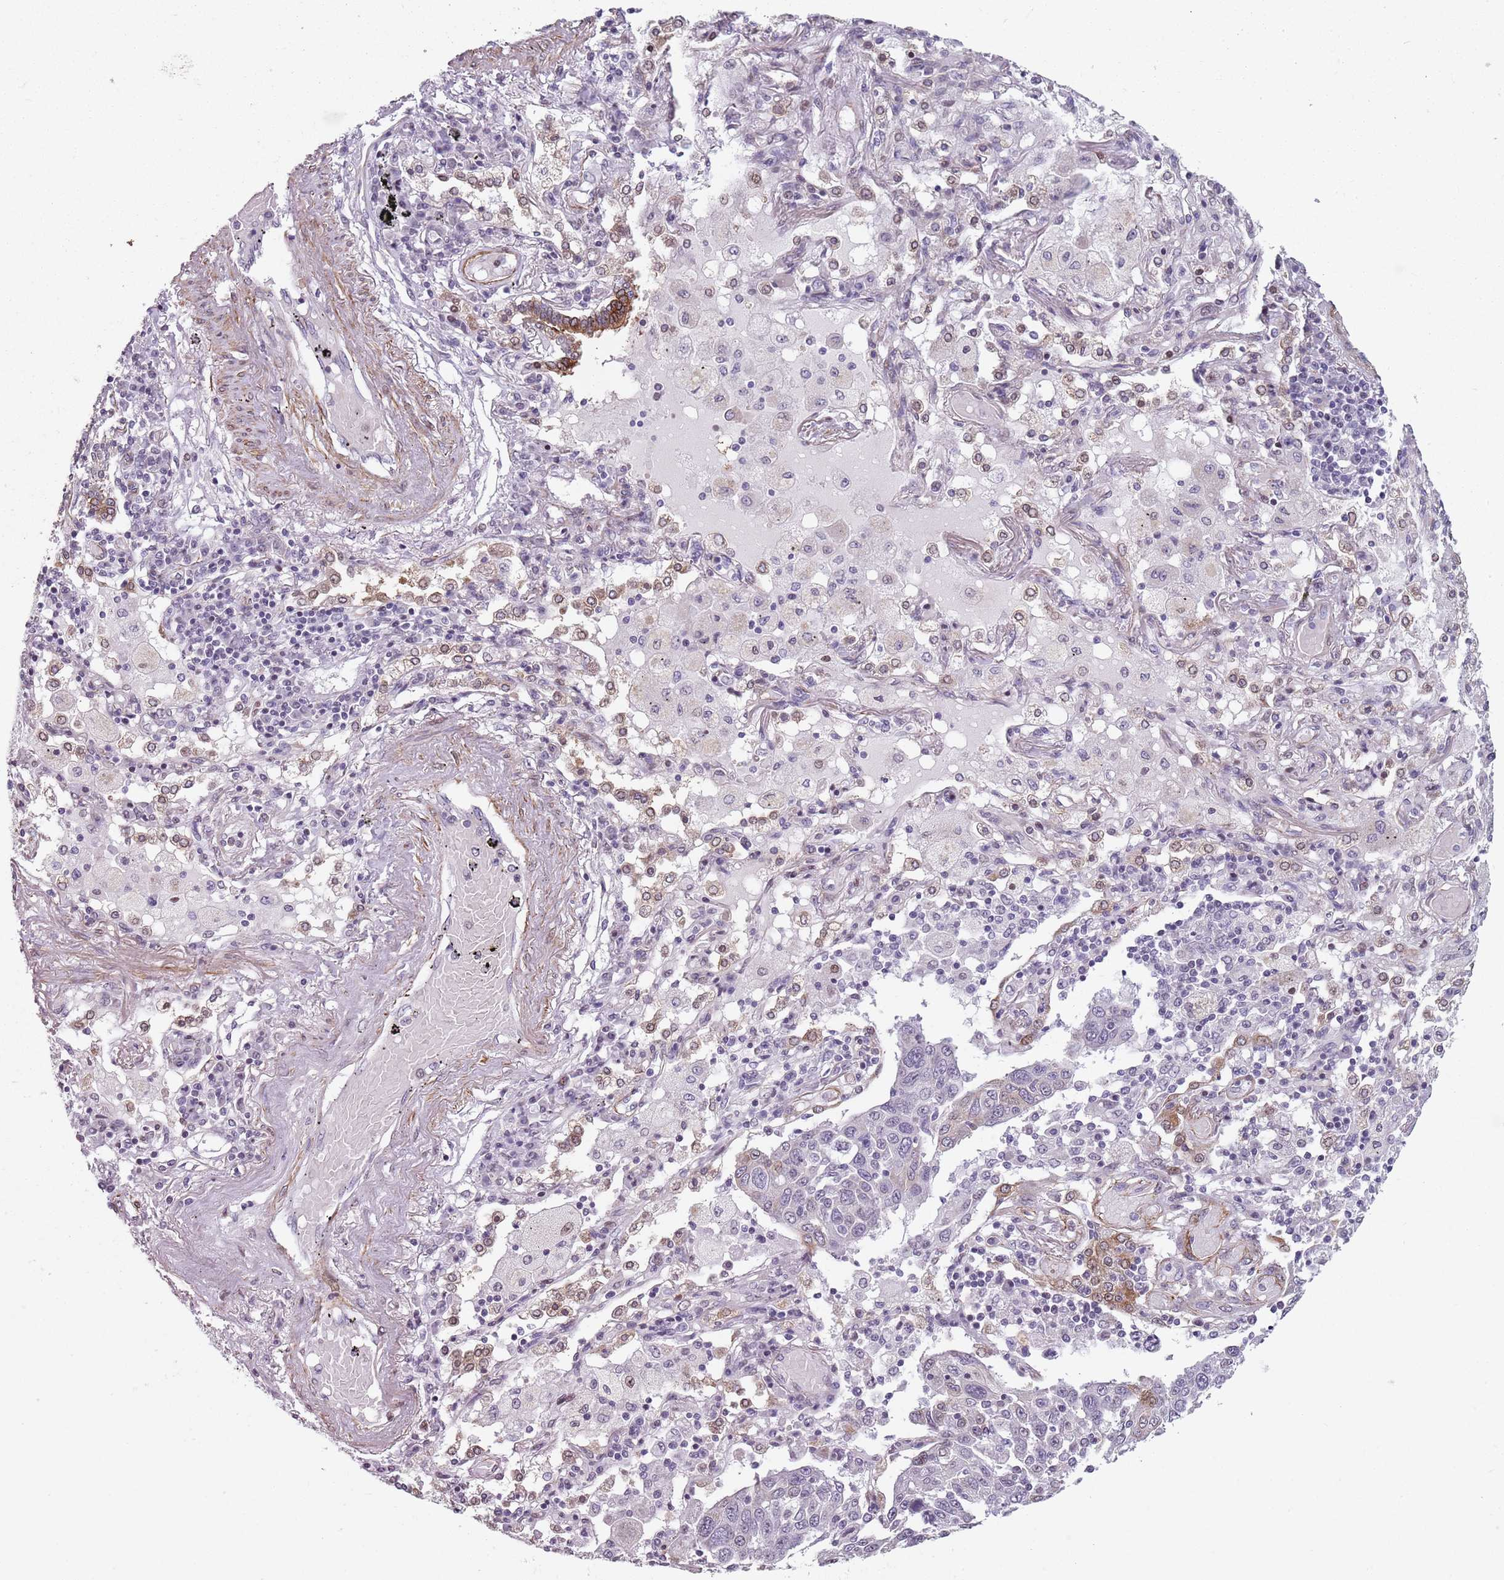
{"staining": {"intensity": "negative", "quantity": "none", "location": "none"}, "tissue": "lung cancer", "cell_type": "Tumor cells", "image_type": "cancer", "snomed": [{"axis": "morphology", "description": "Squamous cell carcinoma, NOS"}, {"axis": "topography", "description": "Lung"}], "caption": "High magnification brightfield microscopy of lung cancer stained with DAB (3,3'-diaminobenzidine) (brown) and counterstained with hematoxylin (blue): tumor cells show no significant staining.", "gene": "TMC4", "patient": {"sex": "male", "age": 65}}